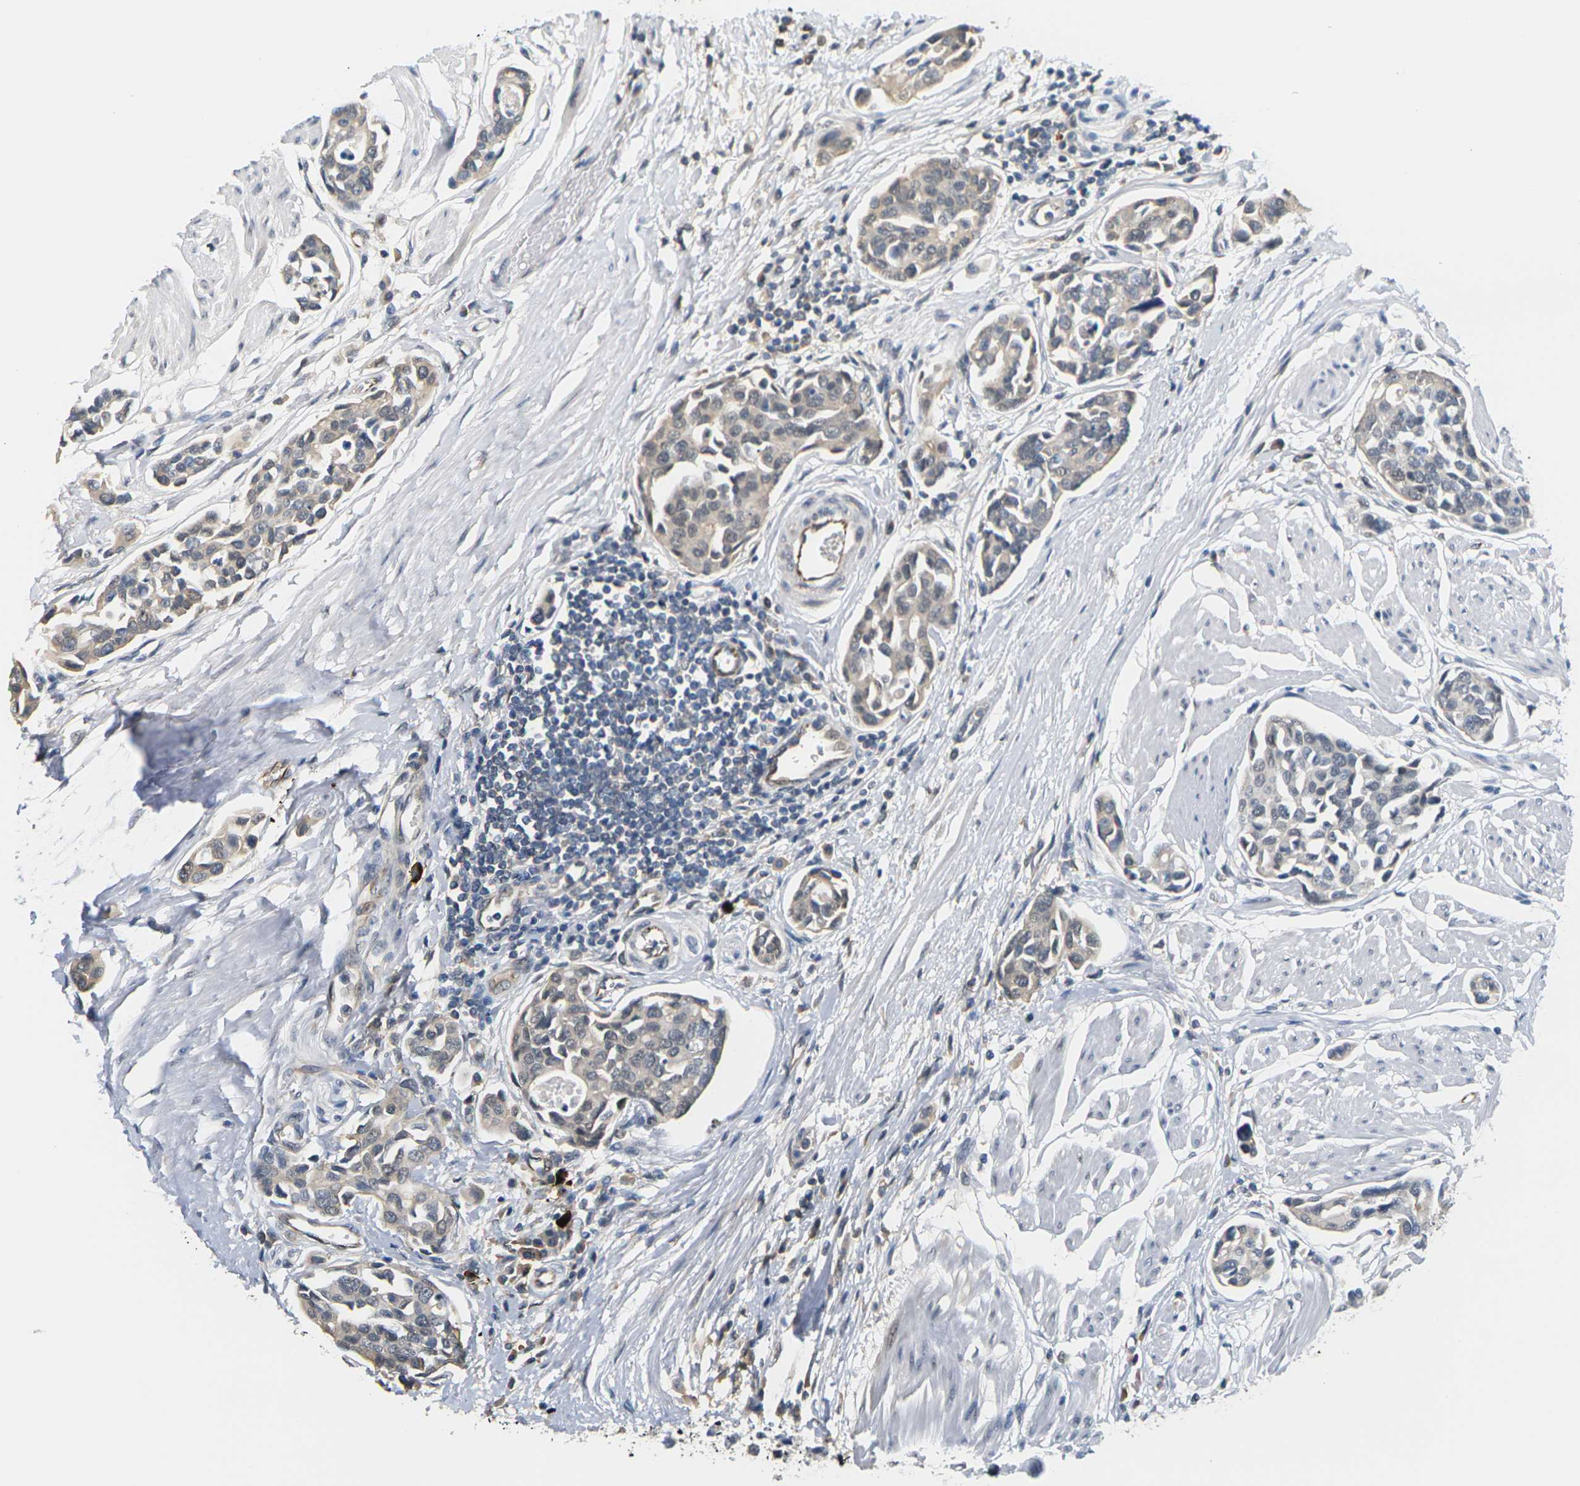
{"staining": {"intensity": "weak", "quantity": "25%-75%", "location": "cytoplasmic/membranous"}, "tissue": "urothelial cancer", "cell_type": "Tumor cells", "image_type": "cancer", "snomed": [{"axis": "morphology", "description": "Urothelial carcinoma, High grade"}, {"axis": "topography", "description": "Urinary bladder"}], "caption": "About 25%-75% of tumor cells in urothelial cancer reveal weak cytoplasmic/membranous protein staining as visualized by brown immunohistochemical staining.", "gene": "PKP2", "patient": {"sex": "male", "age": 78}}